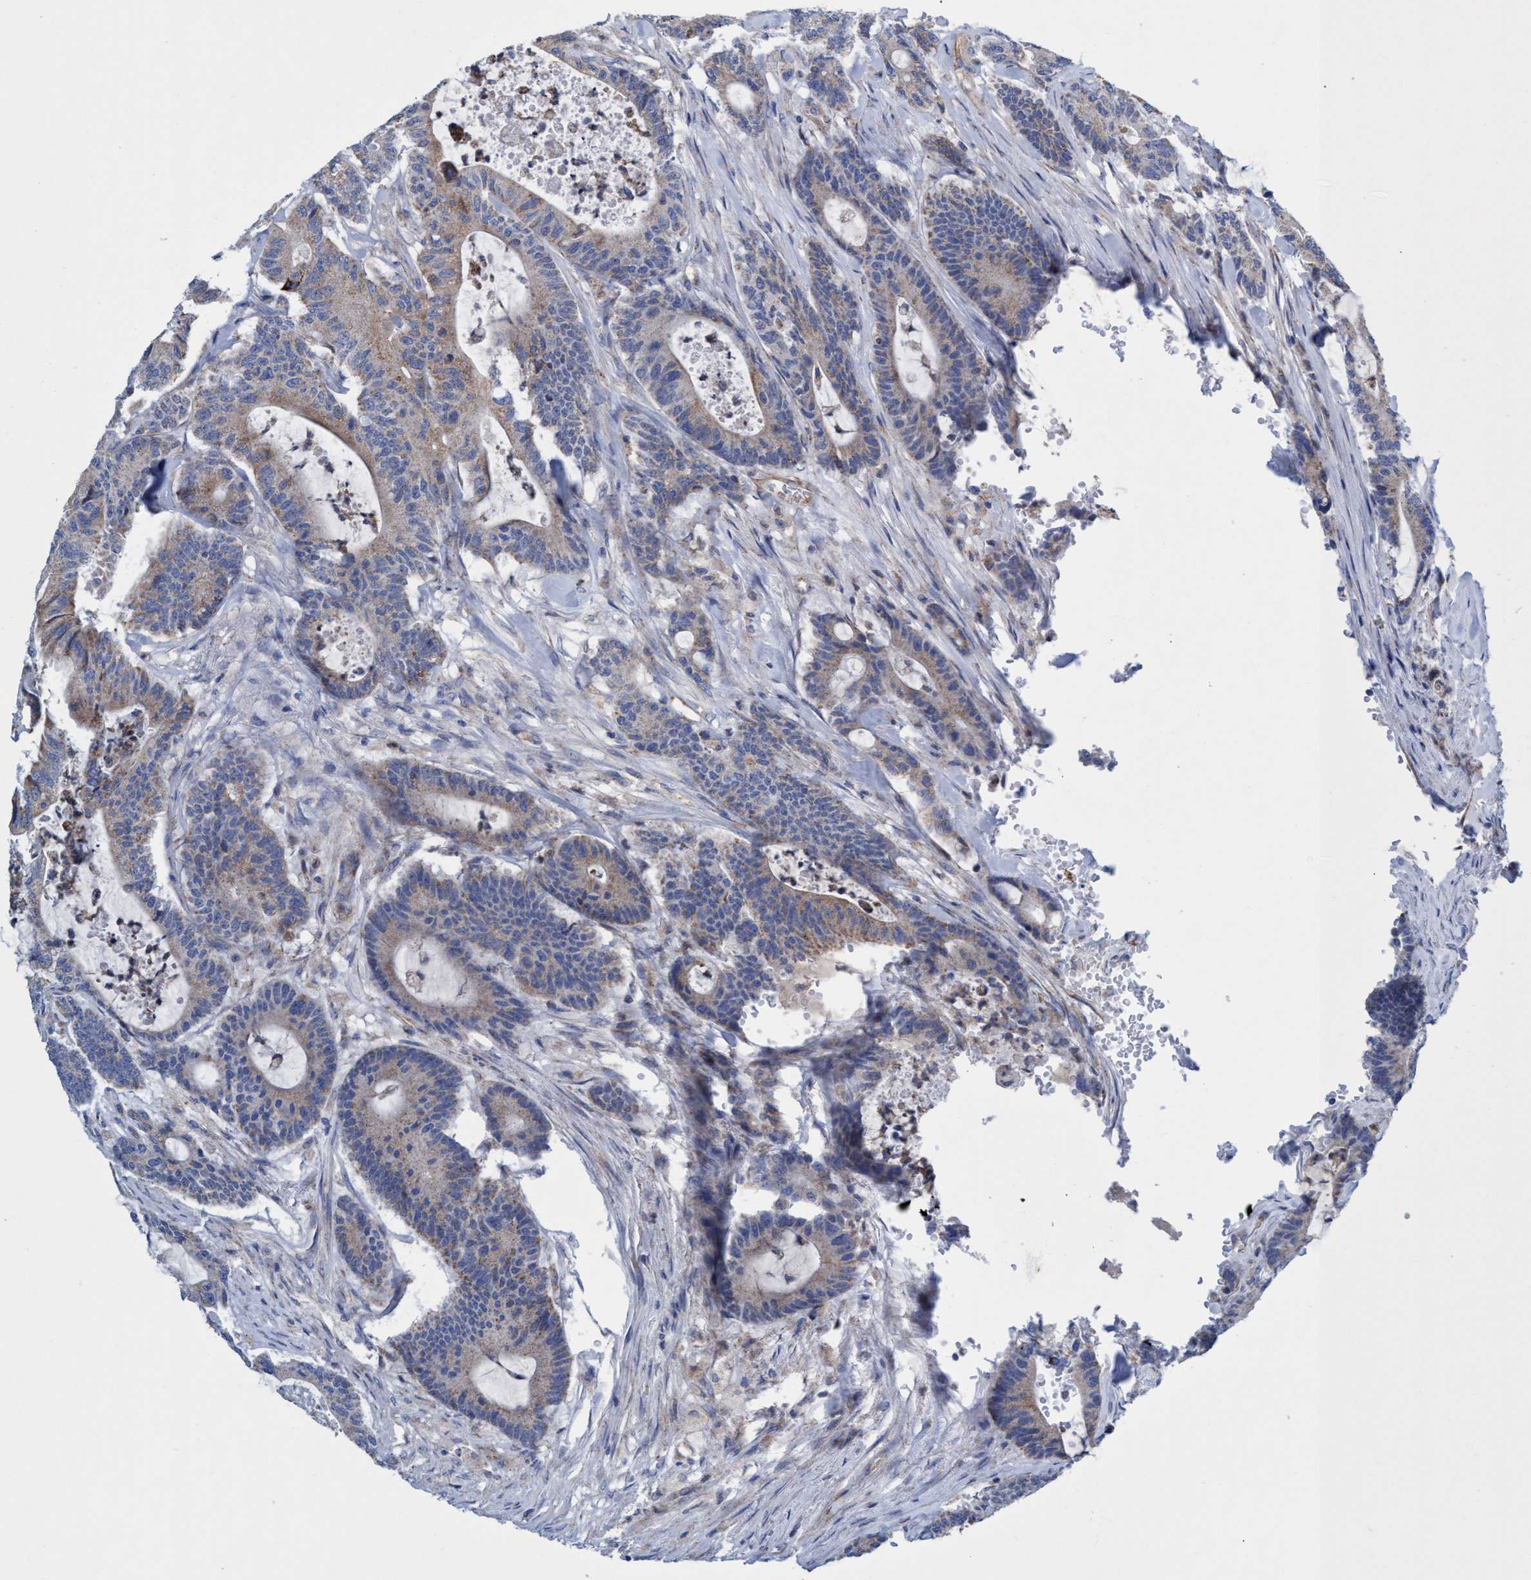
{"staining": {"intensity": "weak", "quantity": ">75%", "location": "cytoplasmic/membranous"}, "tissue": "colorectal cancer", "cell_type": "Tumor cells", "image_type": "cancer", "snomed": [{"axis": "morphology", "description": "Adenocarcinoma, NOS"}, {"axis": "topography", "description": "Colon"}], "caption": "Colorectal cancer (adenocarcinoma) stained with a brown dye displays weak cytoplasmic/membranous positive positivity in approximately >75% of tumor cells.", "gene": "ZNF750", "patient": {"sex": "female", "age": 84}}